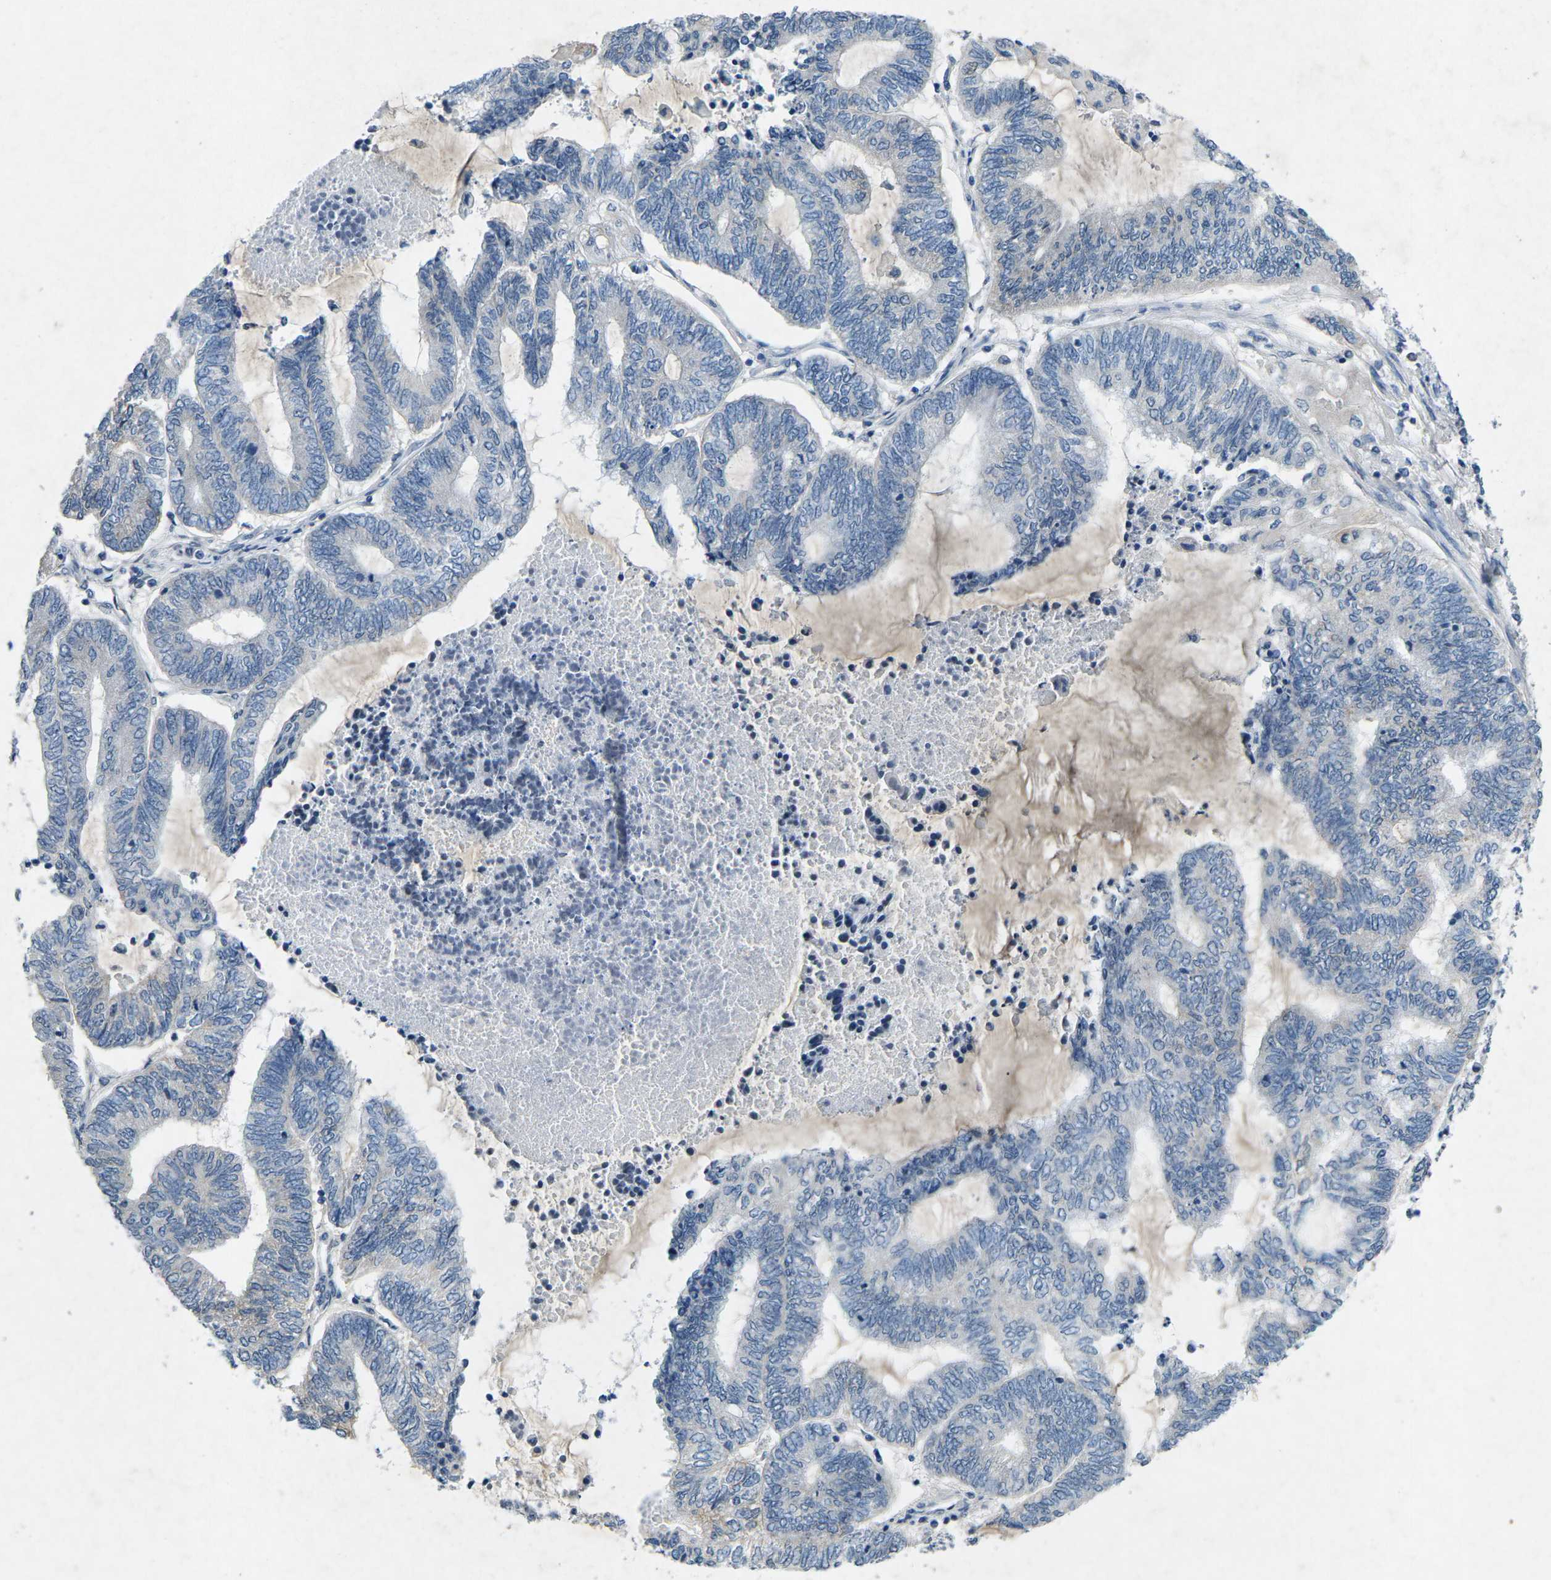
{"staining": {"intensity": "negative", "quantity": "none", "location": "none"}, "tissue": "endometrial cancer", "cell_type": "Tumor cells", "image_type": "cancer", "snomed": [{"axis": "morphology", "description": "Adenocarcinoma, NOS"}, {"axis": "topography", "description": "Uterus"}, {"axis": "topography", "description": "Endometrium"}], "caption": "Immunohistochemical staining of adenocarcinoma (endometrial) exhibits no significant expression in tumor cells.", "gene": "PLG", "patient": {"sex": "female", "age": 70}}